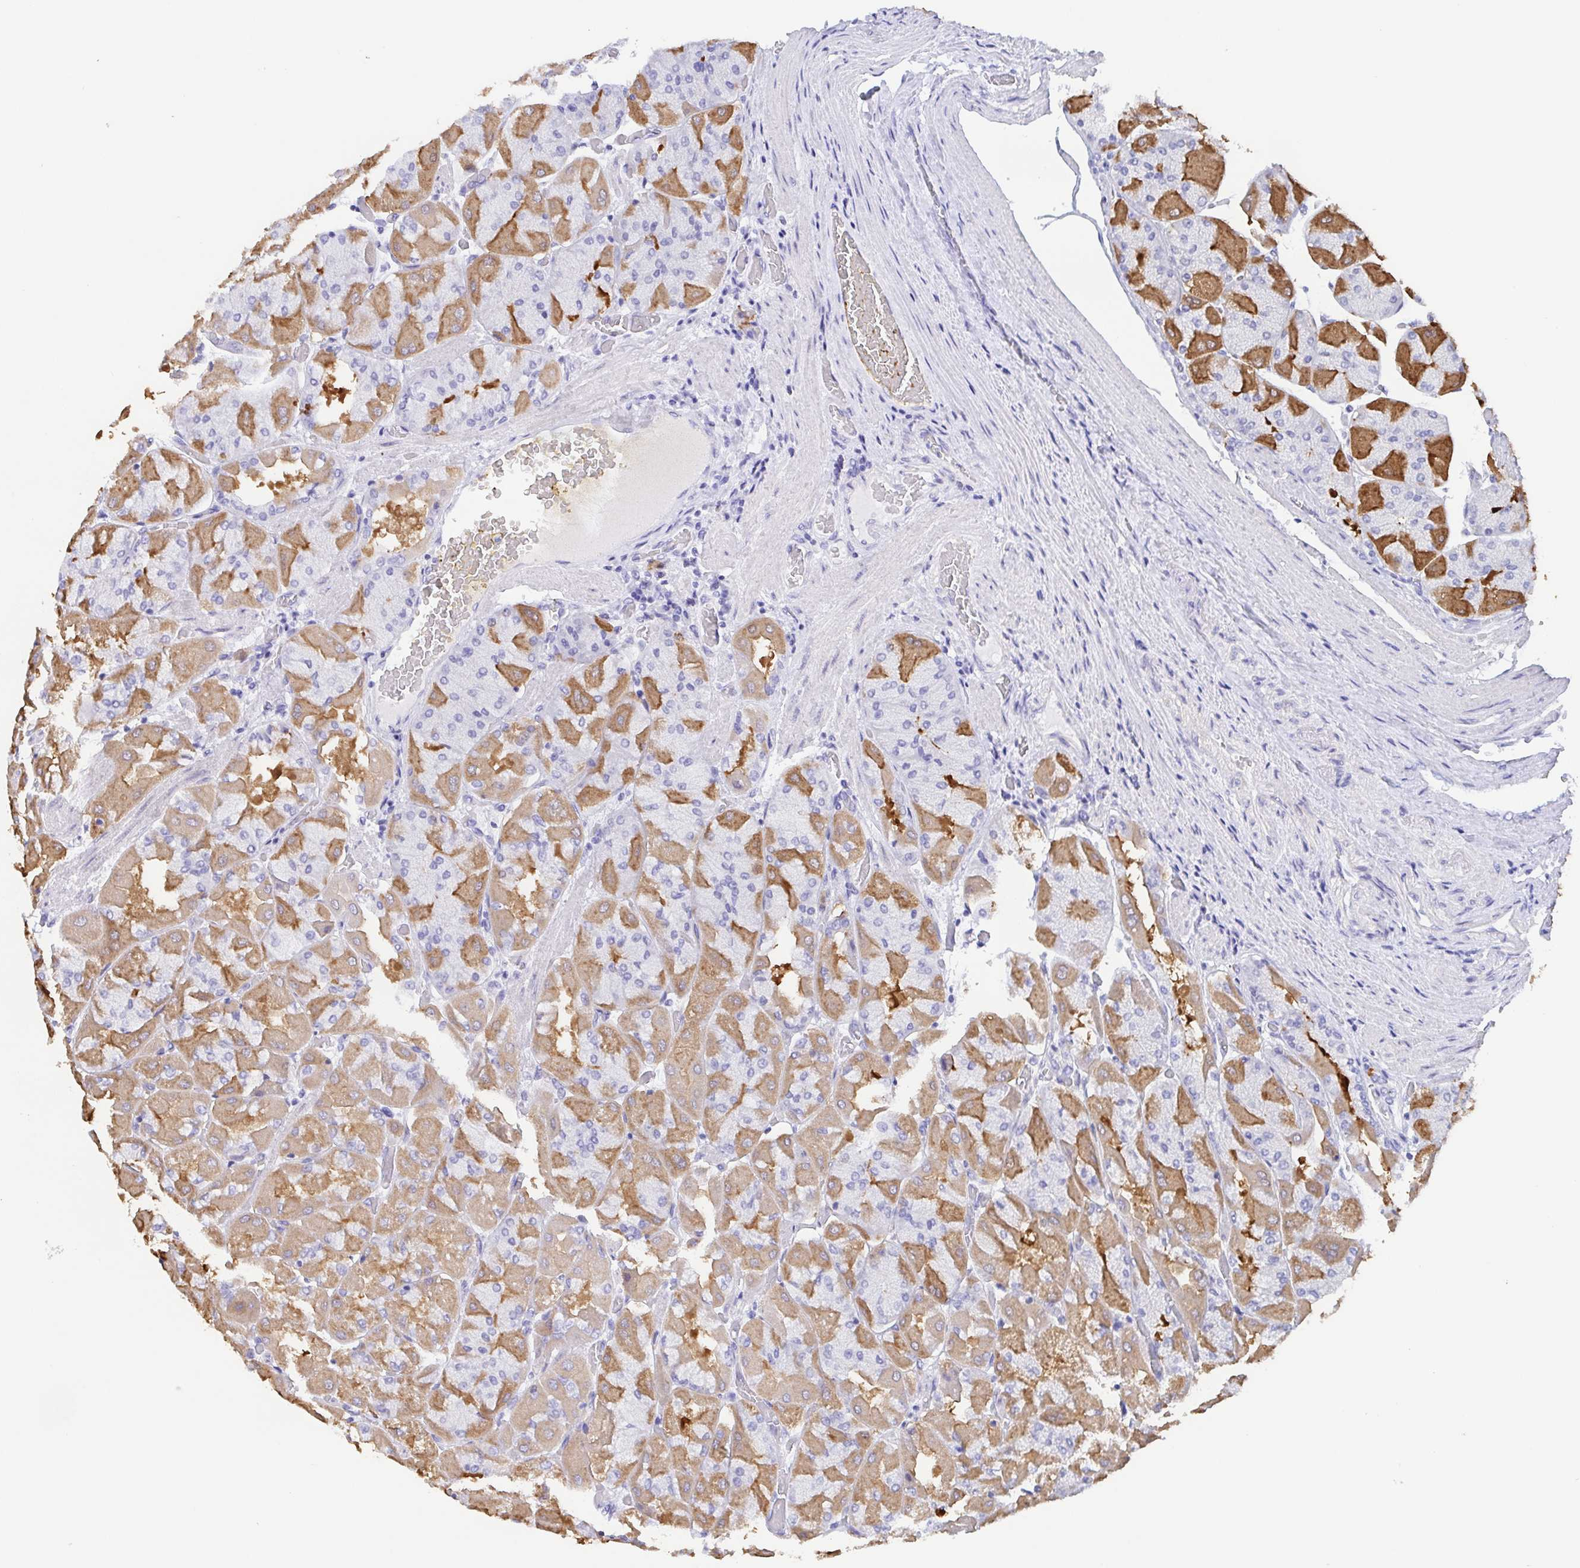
{"staining": {"intensity": "moderate", "quantity": "25%-75%", "location": "cytoplasmic/membranous"}, "tissue": "stomach", "cell_type": "Glandular cells", "image_type": "normal", "snomed": [{"axis": "morphology", "description": "Normal tissue, NOS"}, {"axis": "topography", "description": "Stomach"}], "caption": "Protein staining of unremarkable stomach displays moderate cytoplasmic/membranous positivity in about 25%-75% of glandular cells.", "gene": "MUCL3", "patient": {"sex": "female", "age": 61}}